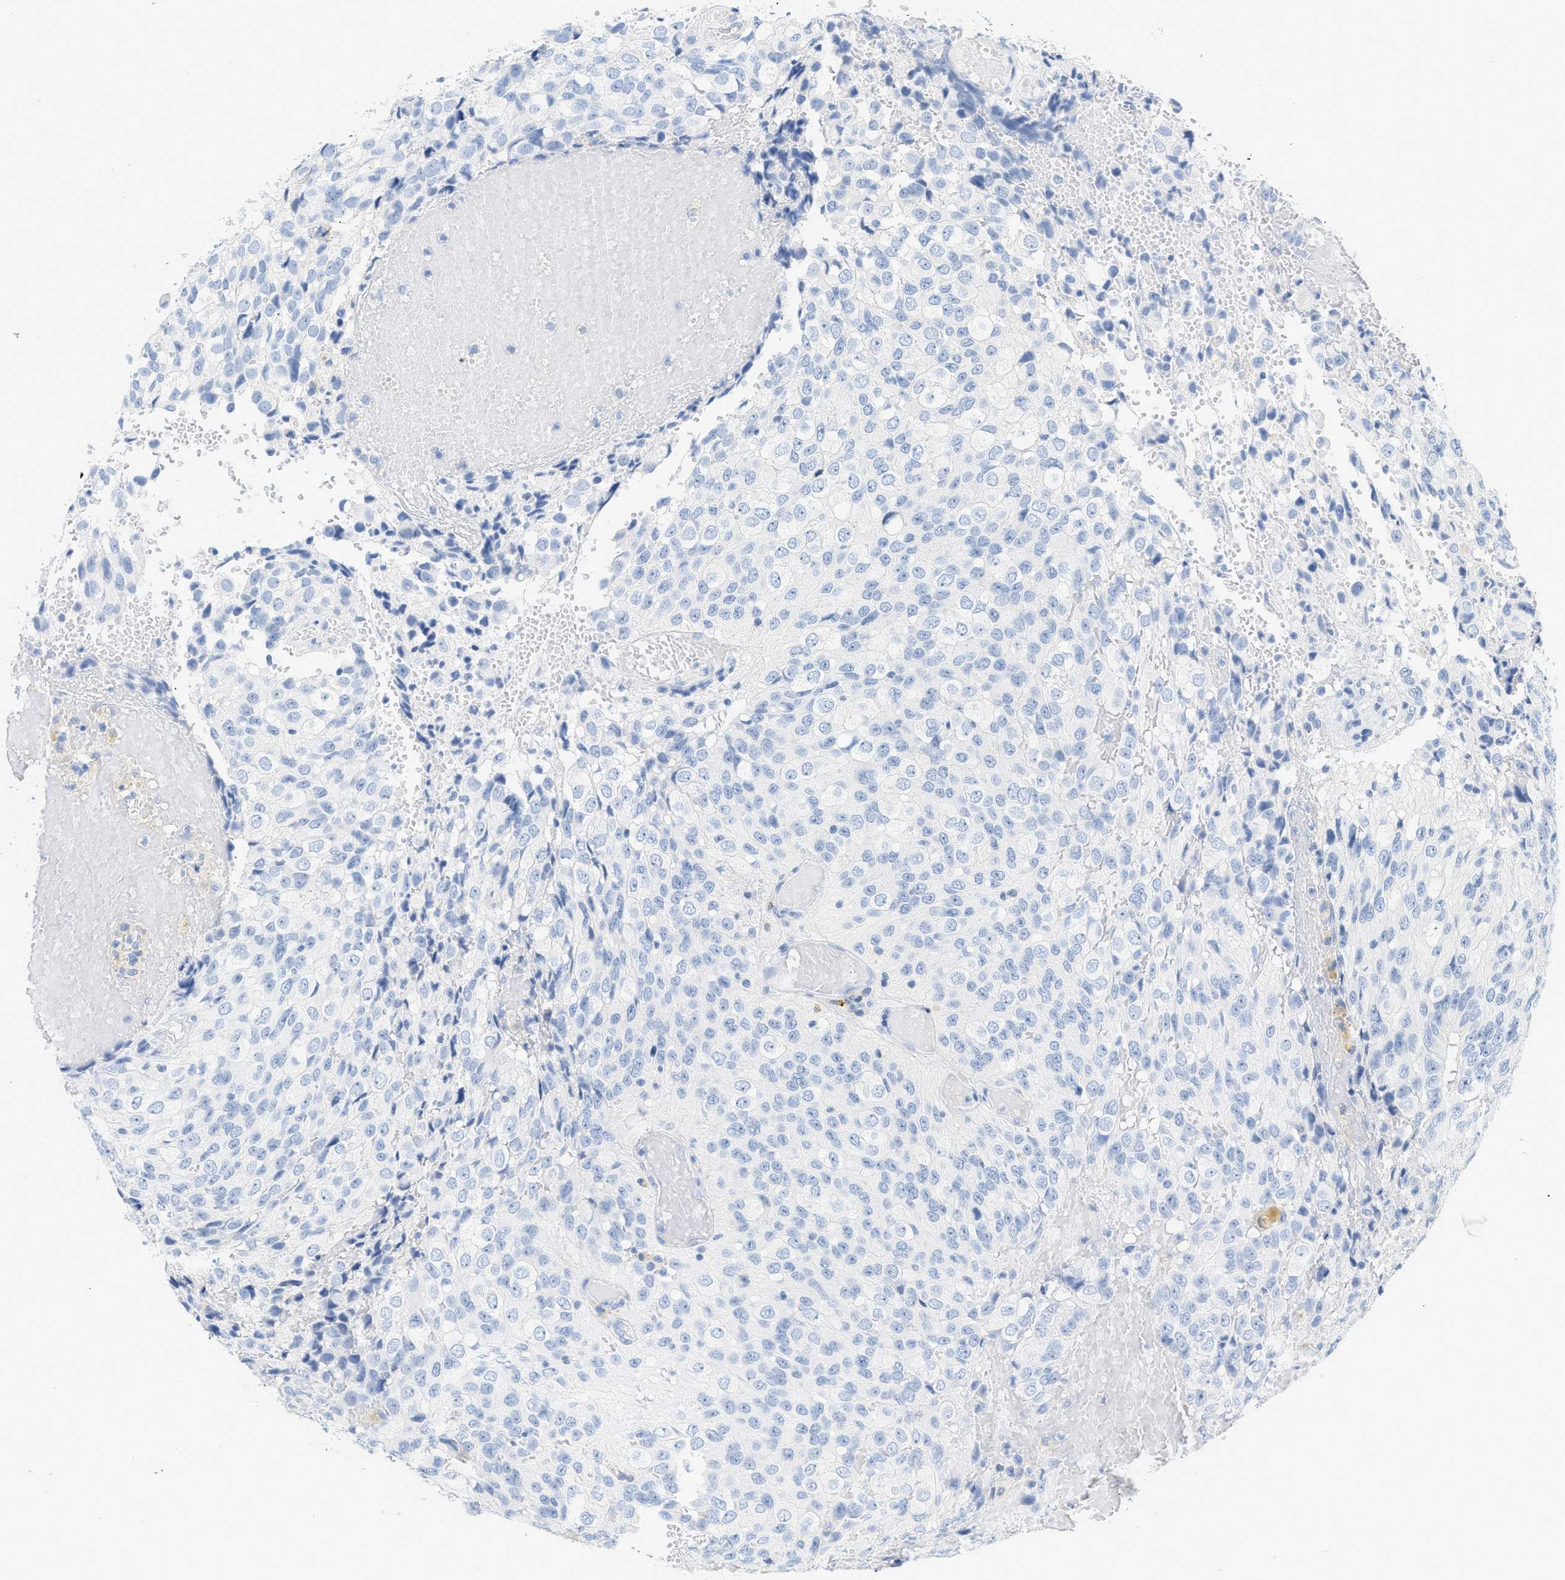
{"staining": {"intensity": "negative", "quantity": "none", "location": "none"}, "tissue": "glioma", "cell_type": "Tumor cells", "image_type": "cancer", "snomed": [{"axis": "morphology", "description": "Glioma, malignant, High grade"}, {"axis": "topography", "description": "Brain"}], "caption": "The micrograph demonstrates no significant staining in tumor cells of malignant high-grade glioma. (Immunohistochemistry, brightfield microscopy, high magnification).", "gene": "PAPPA", "patient": {"sex": "male", "age": 32}}